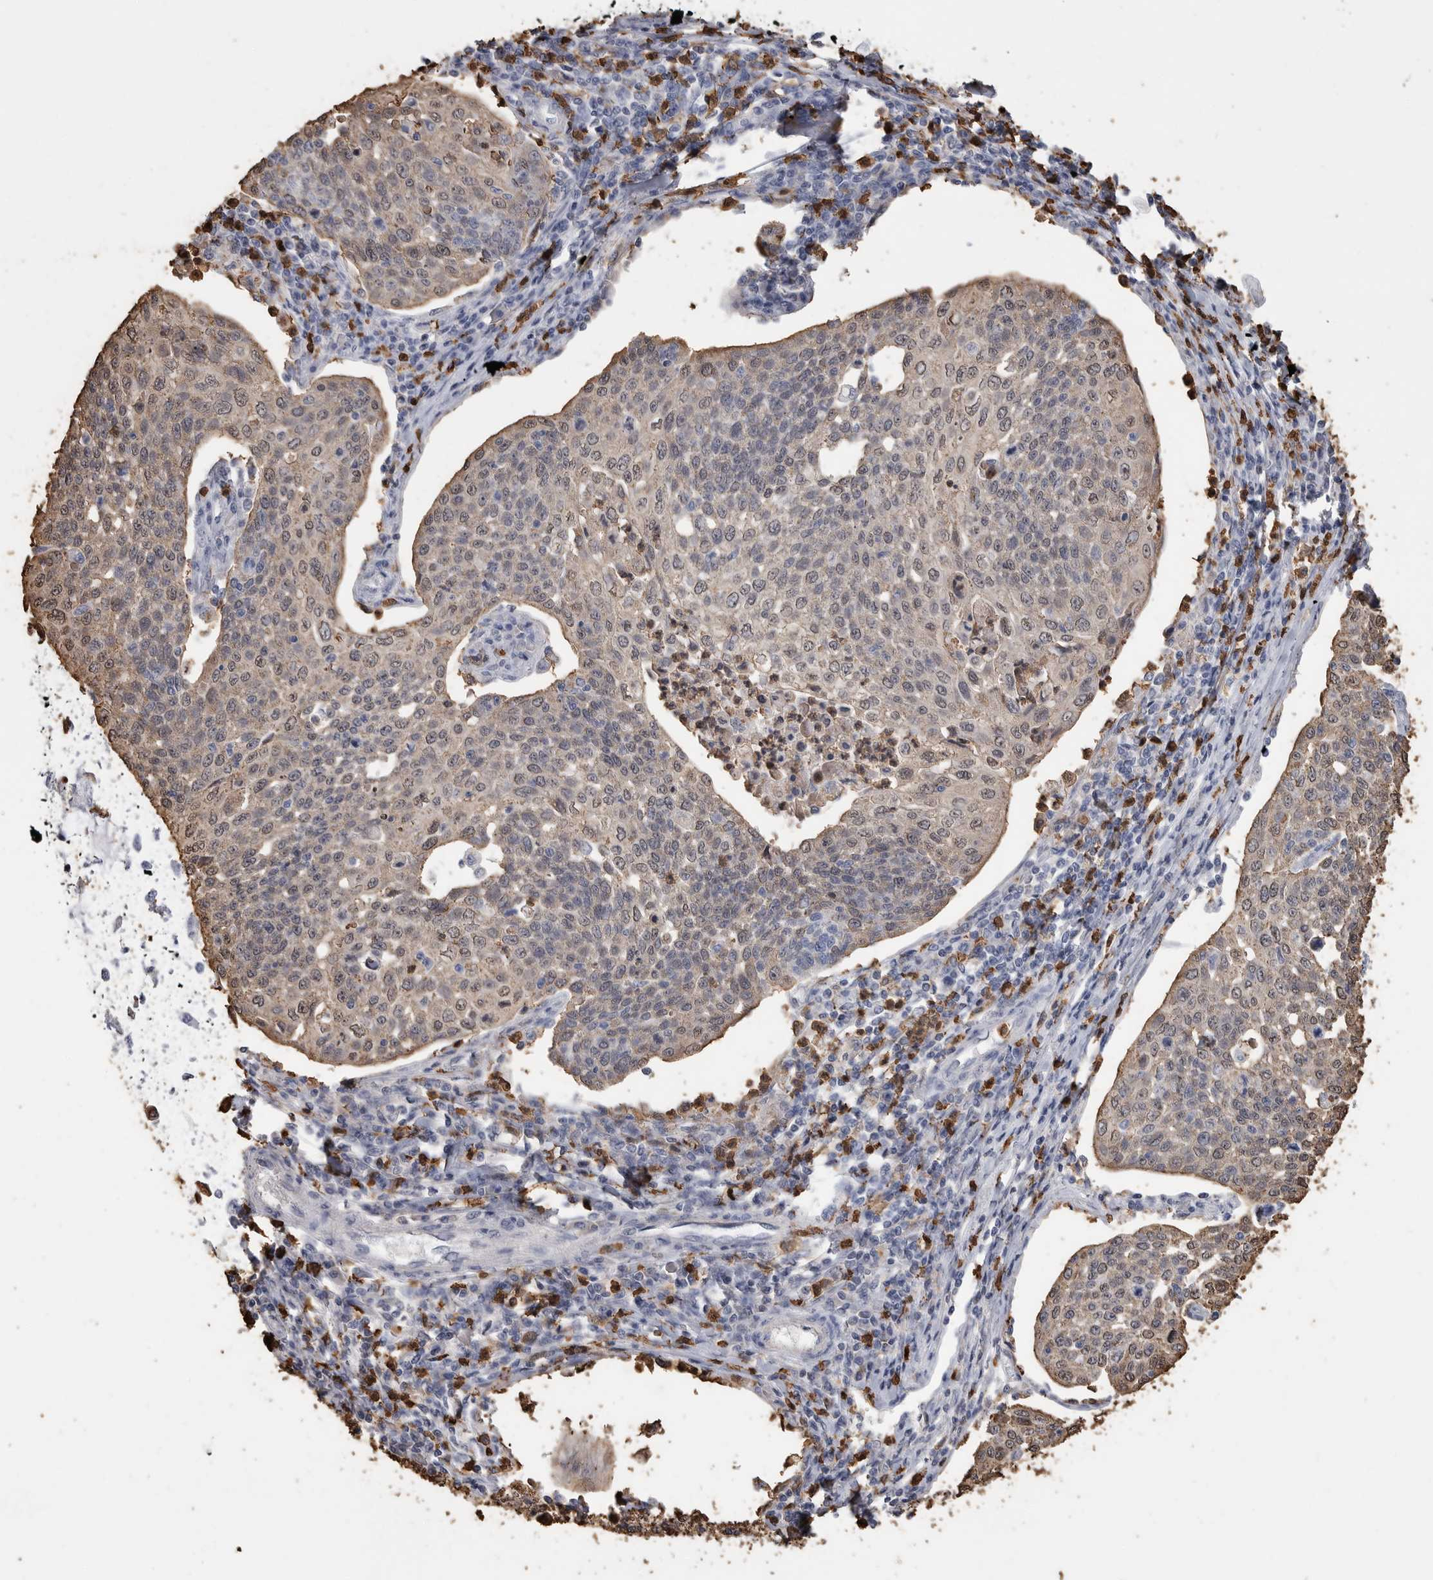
{"staining": {"intensity": "weak", "quantity": "25%-75%", "location": "nuclear"}, "tissue": "cervical cancer", "cell_type": "Tumor cells", "image_type": "cancer", "snomed": [{"axis": "morphology", "description": "Squamous cell carcinoma, NOS"}, {"axis": "topography", "description": "Cervix"}], "caption": "A micrograph showing weak nuclear positivity in approximately 25%-75% of tumor cells in squamous cell carcinoma (cervical), as visualized by brown immunohistochemical staining.", "gene": "CYB561D1", "patient": {"sex": "female", "age": 34}}